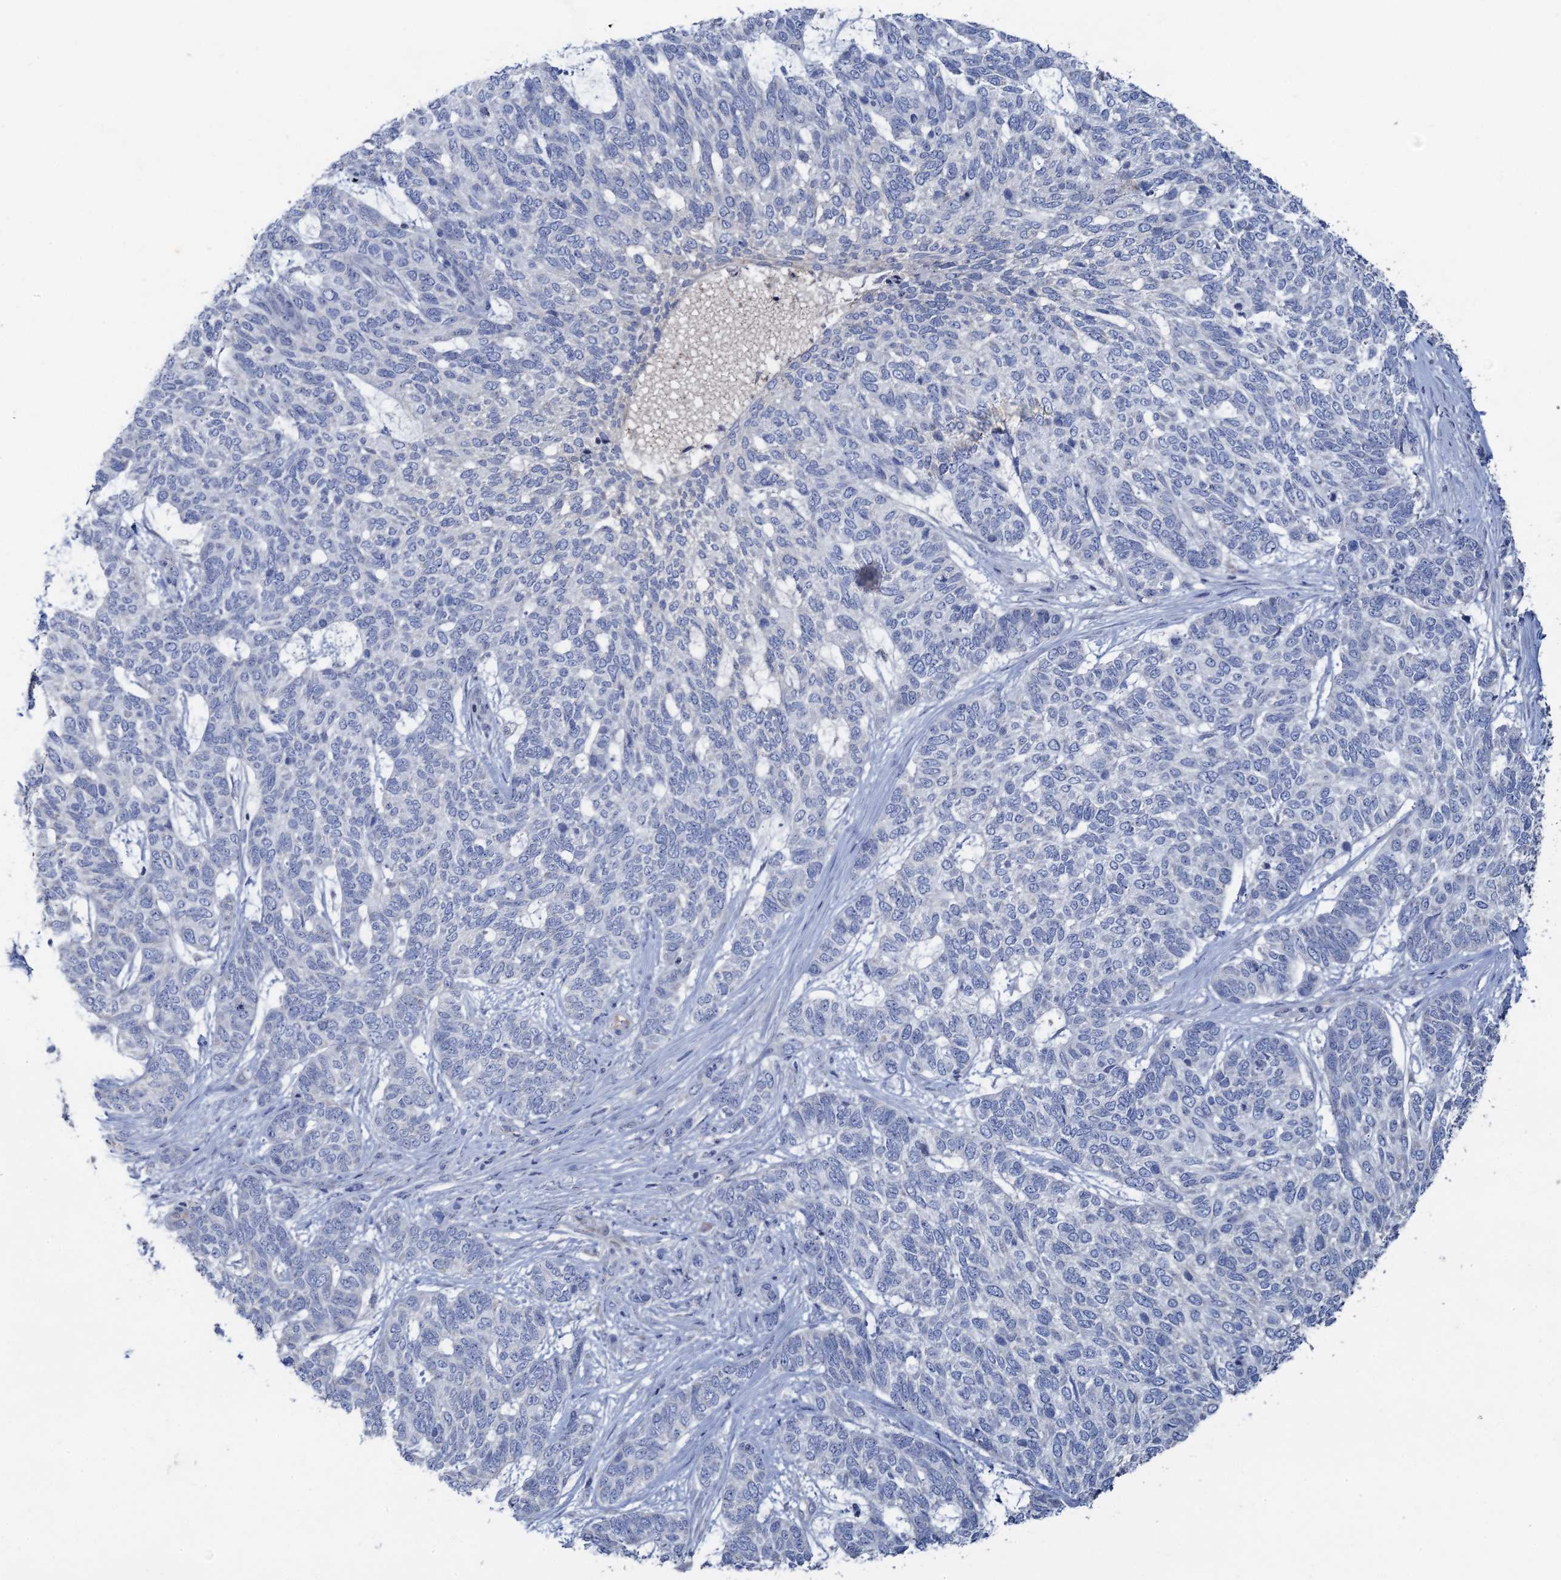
{"staining": {"intensity": "negative", "quantity": "none", "location": "none"}, "tissue": "skin cancer", "cell_type": "Tumor cells", "image_type": "cancer", "snomed": [{"axis": "morphology", "description": "Basal cell carcinoma"}, {"axis": "topography", "description": "Skin"}], "caption": "This photomicrograph is of skin basal cell carcinoma stained with immunohistochemistry to label a protein in brown with the nuclei are counter-stained blue. There is no staining in tumor cells.", "gene": "PLLP", "patient": {"sex": "female", "age": 65}}